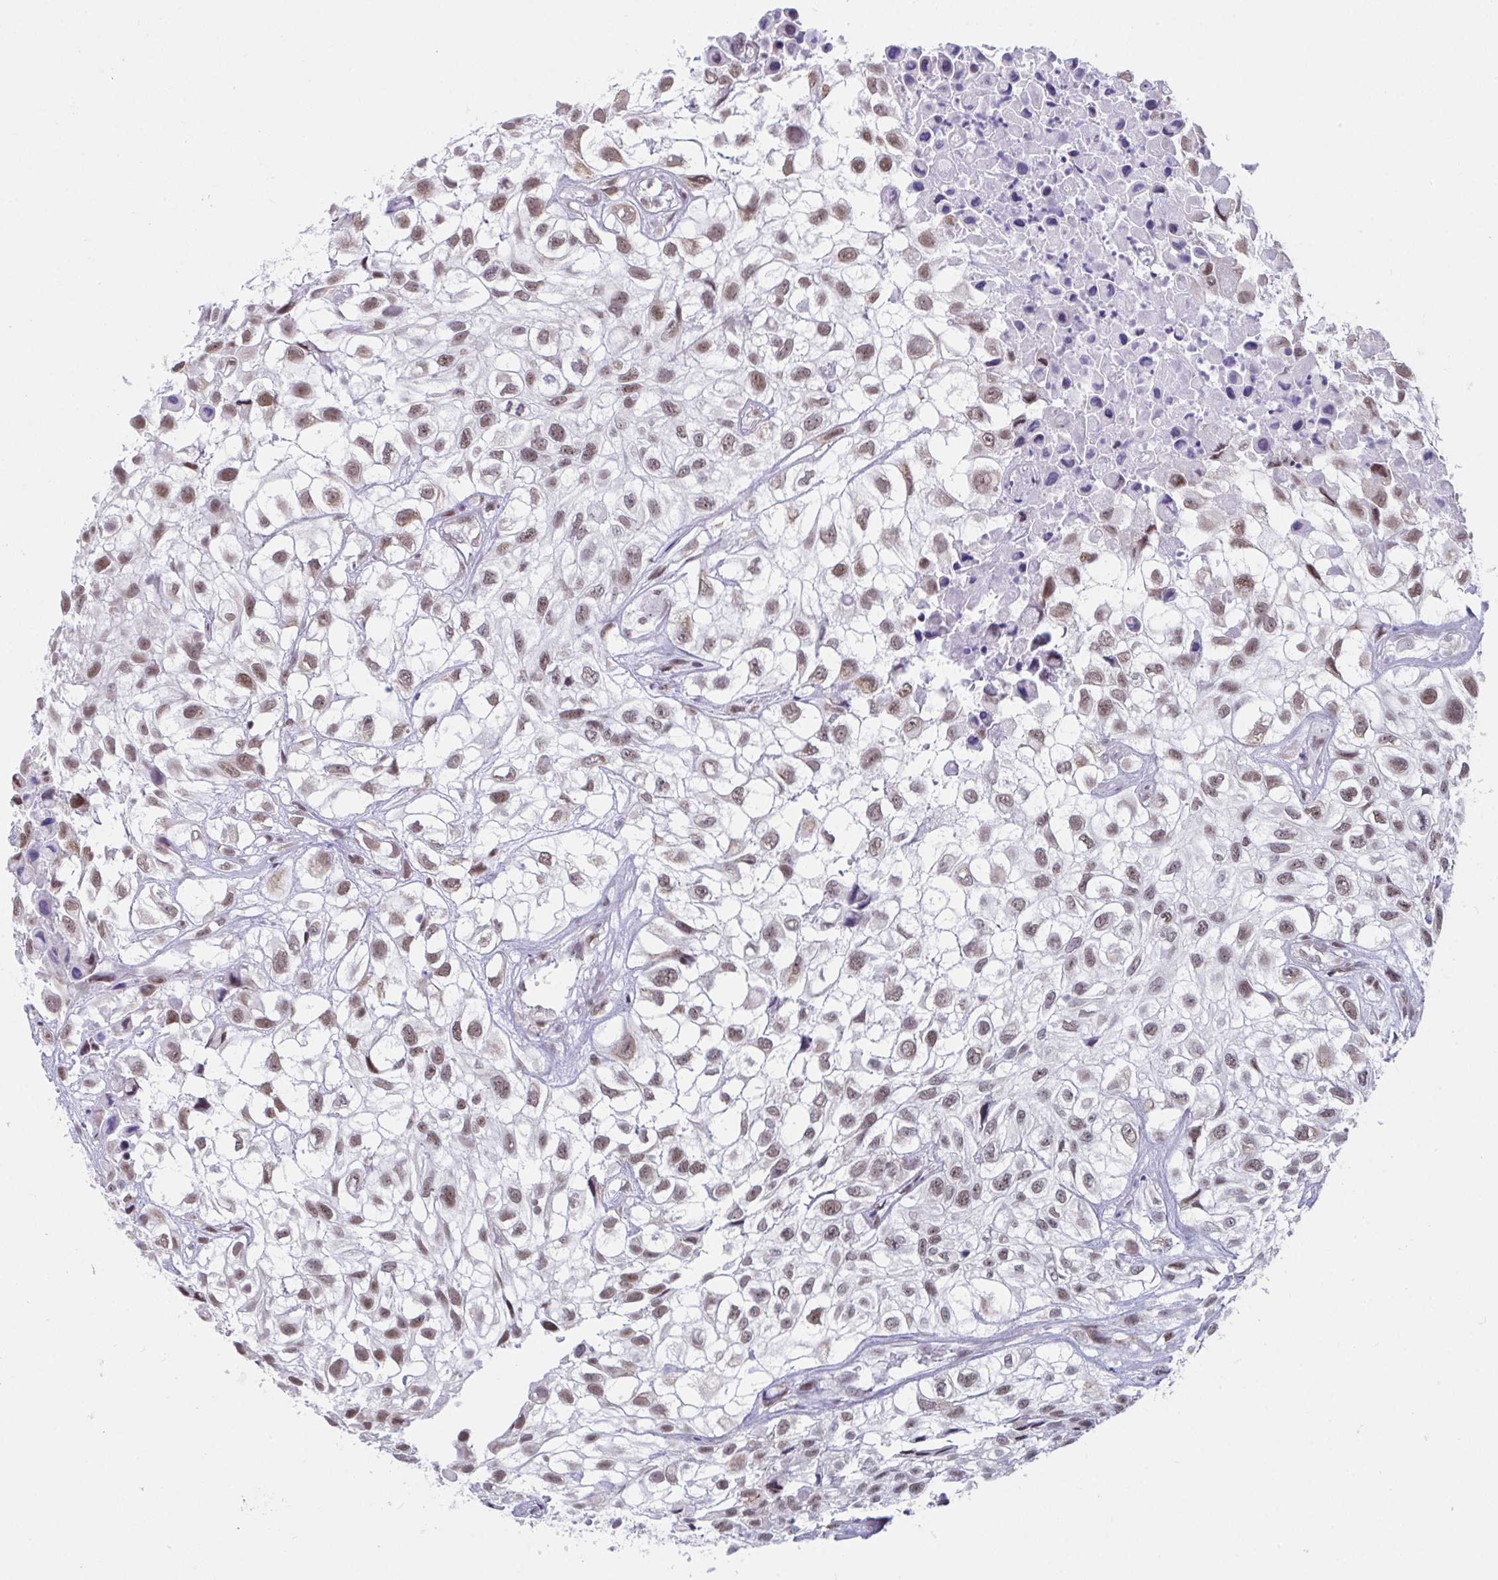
{"staining": {"intensity": "moderate", "quantity": ">75%", "location": "nuclear"}, "tissue": "urothelial cancer", "cell_type": "Tumor cells", "image_type": "cancer", "snomed": [{"axis": "morphology", "description": "Urothelial carcinoma, High grade"}, {"axis": "topography", "description": "Urinary bladder"}], "caption": "Urothelial carcinoma (high-grade) stained with a protein marker shows moderate staining in tumor cells.", "gene": "WDR72", "patient": {"sex": "male", "age": 56}}